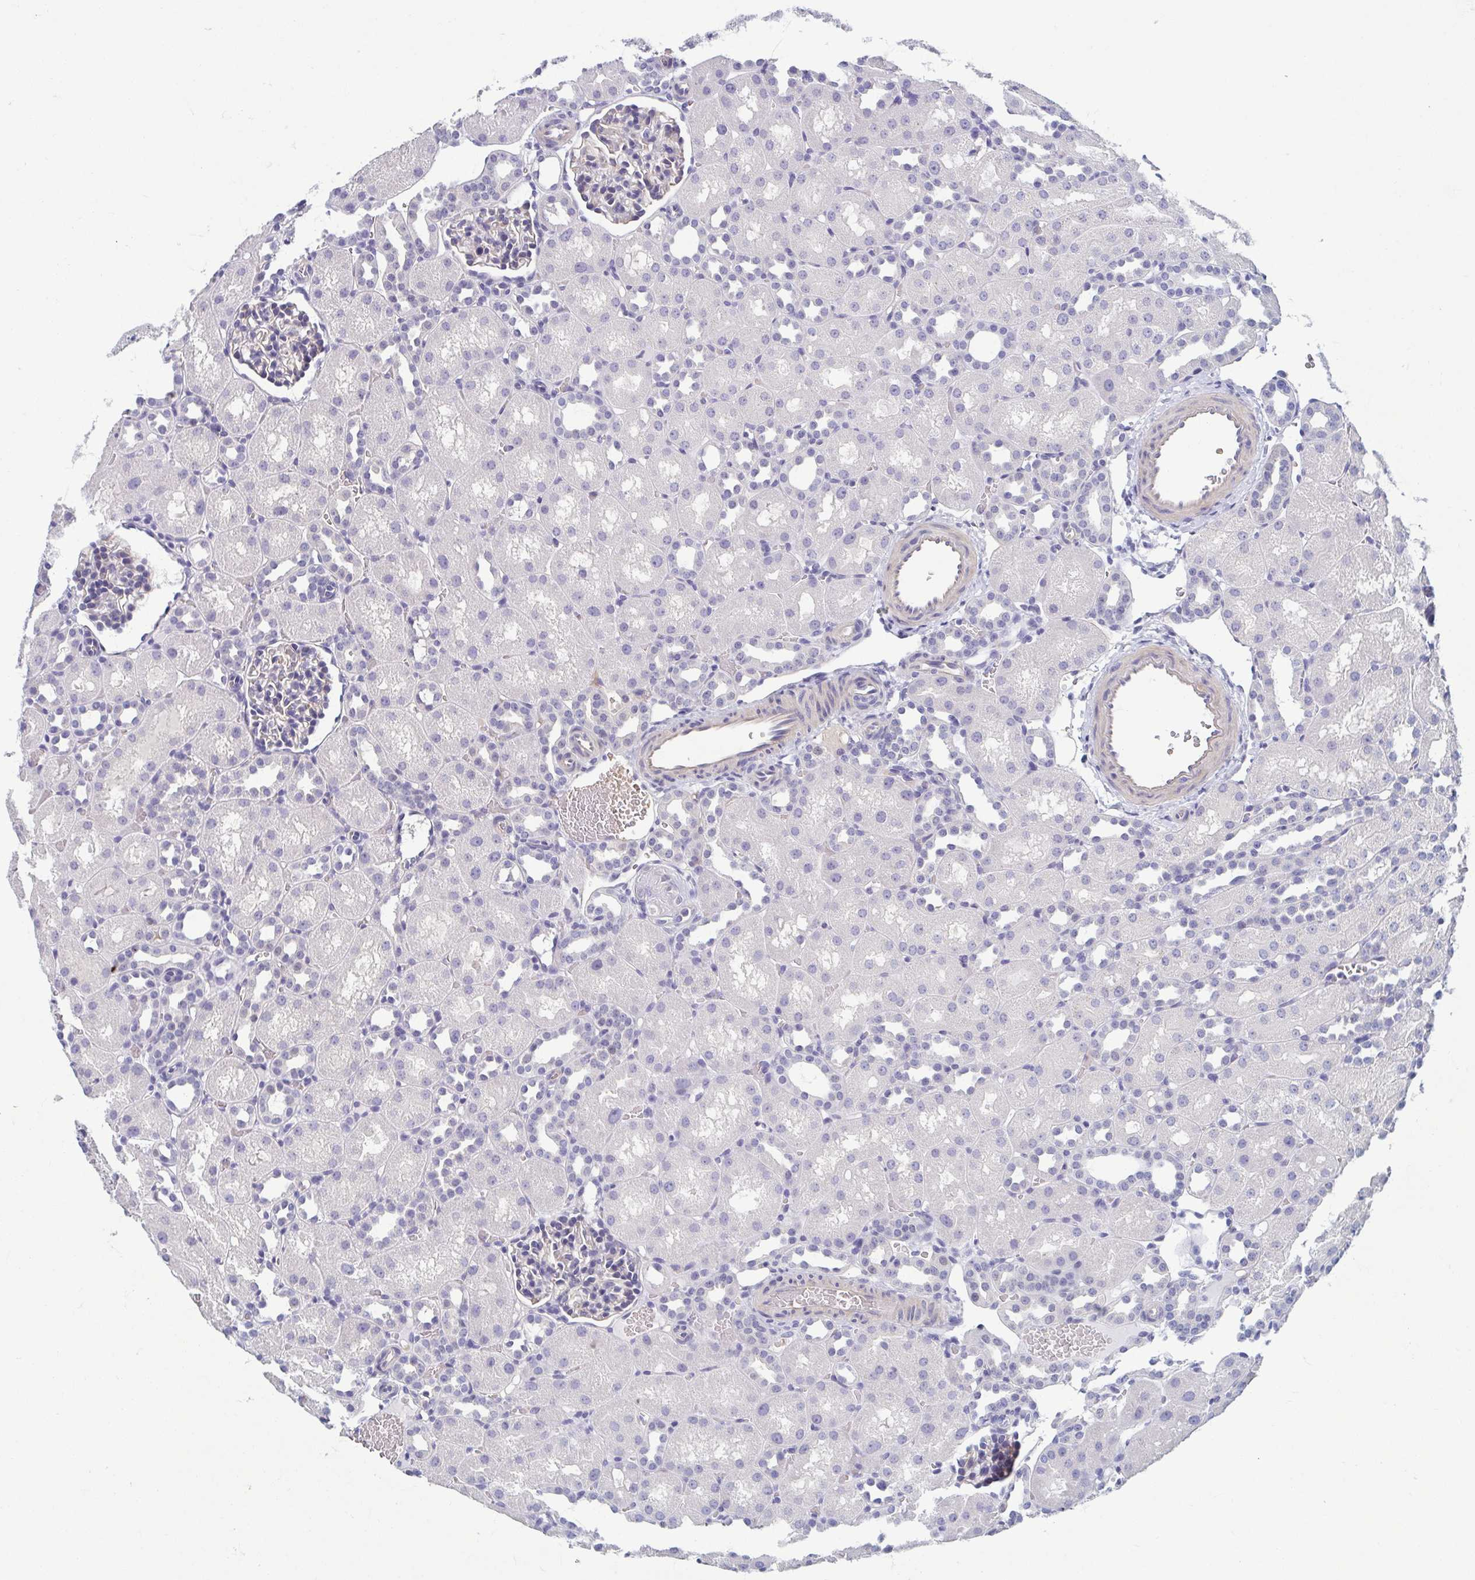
{"staining": {"intensity": "negative", "quantity": "none", "location": "none"}, "tissue": "kidney", "cell_type": "Cells in glomeruli", "image_type": "normal", "snomed": [{"axis": "morphology", "description": "Normal tissue, NOS"}, {"axis": "topography", "description": "Kidney"}], "caption": "Cells in glomeruli show no significant staining in normal kidney. Brightfield microscopy of IHC stained with DAB (3,3'-diaminobenzidine) (brown) and hematoxylin (blue), captured at high magnification.", "gene": "MORC4", "patient": {"sex": "male", "age": 1}}